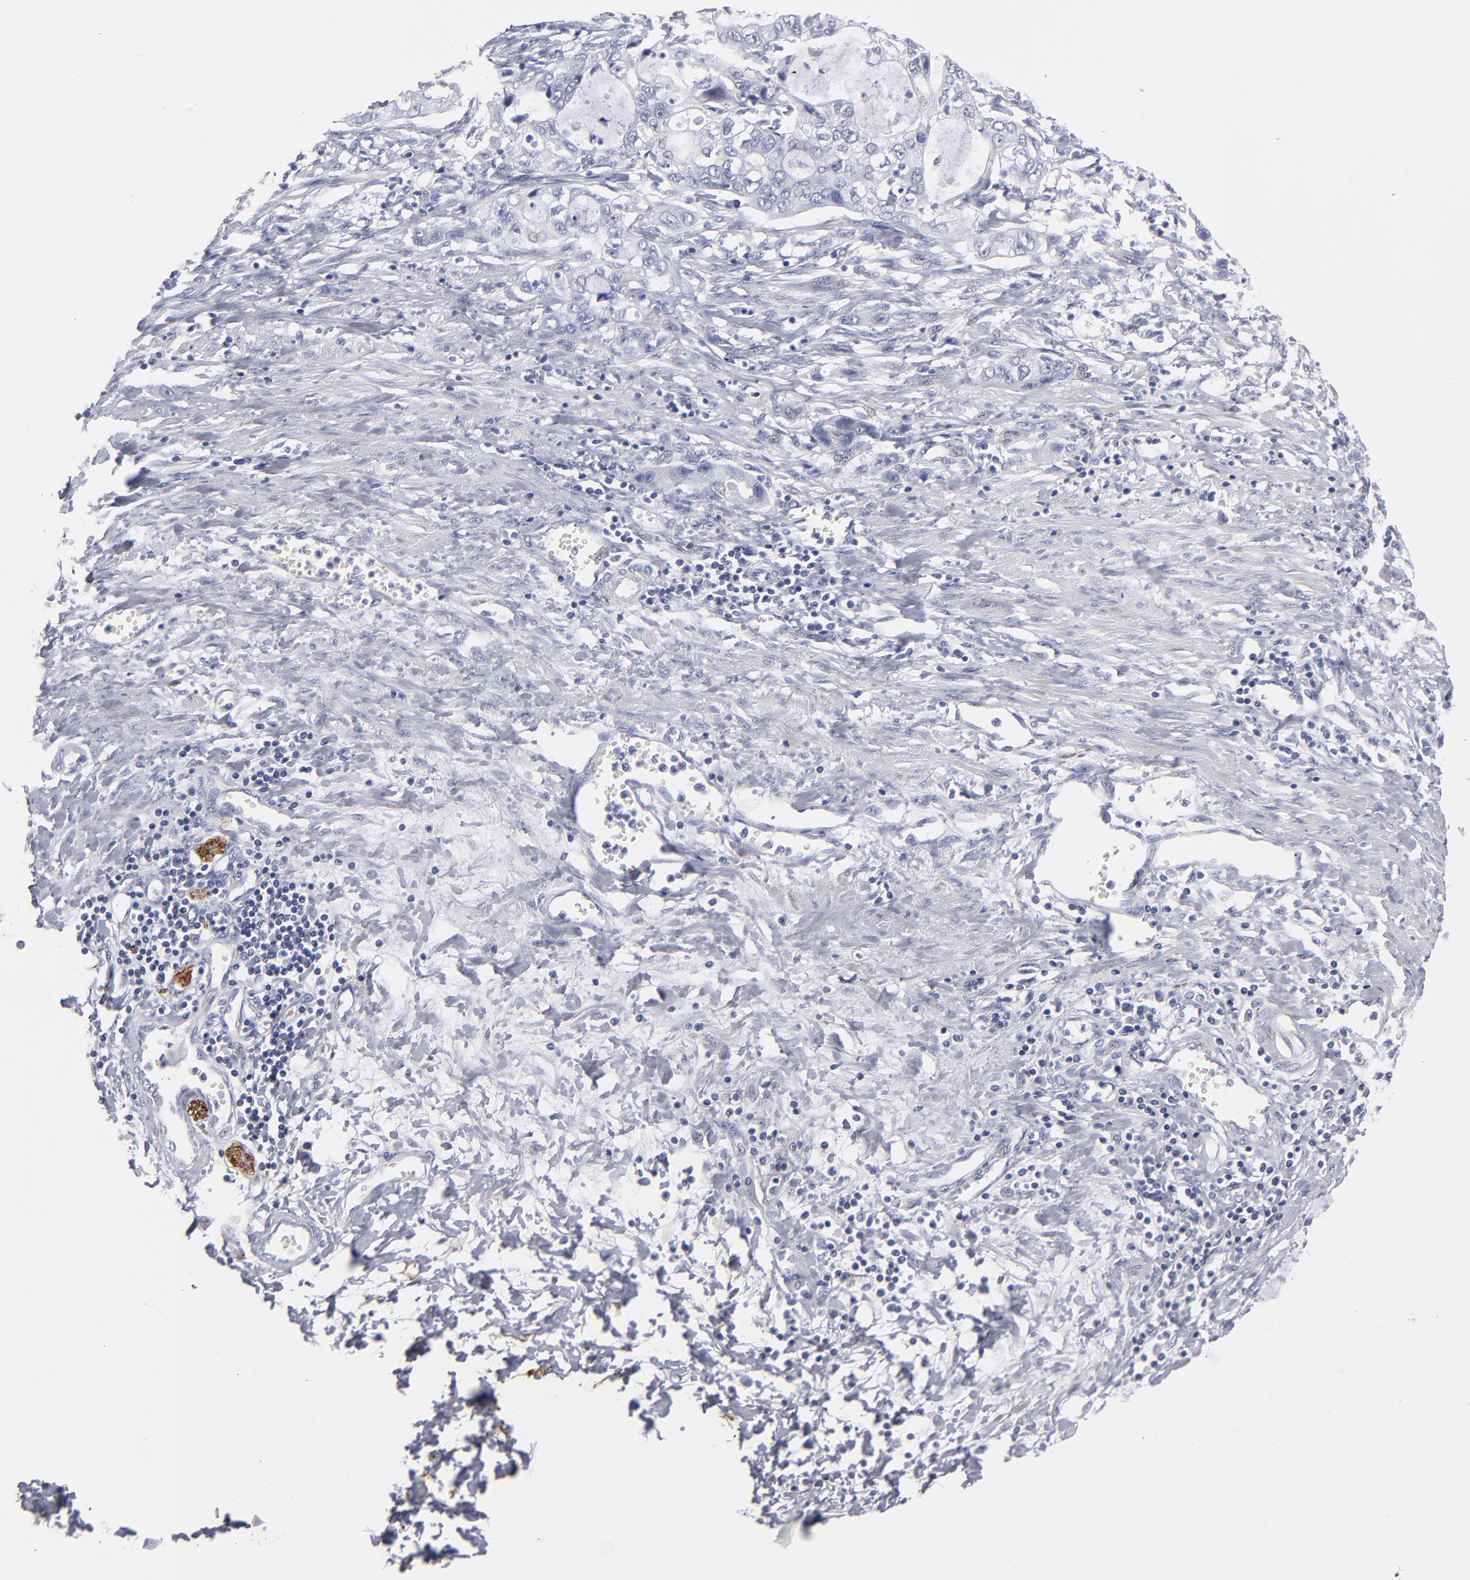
{"staining": {"intensity": "negative", "quantity": "none", "location": "none"}, "tissue": "stomach cancer", "cell_type": "Tumor cells", "image_type": "cancer", "snomed": [{"axis": "morphology", "description": "Adenocarcinoma, NOS"}, {"axis": "topography", "description": "Stomach, upper"}], "caption": "A histopathology image of adenocarcinoma (stomach) stained for a protein exhibits no brown staining in tumor cells.", "gene": "CADM3", "patient": {"sex": "female", "age": 52}}